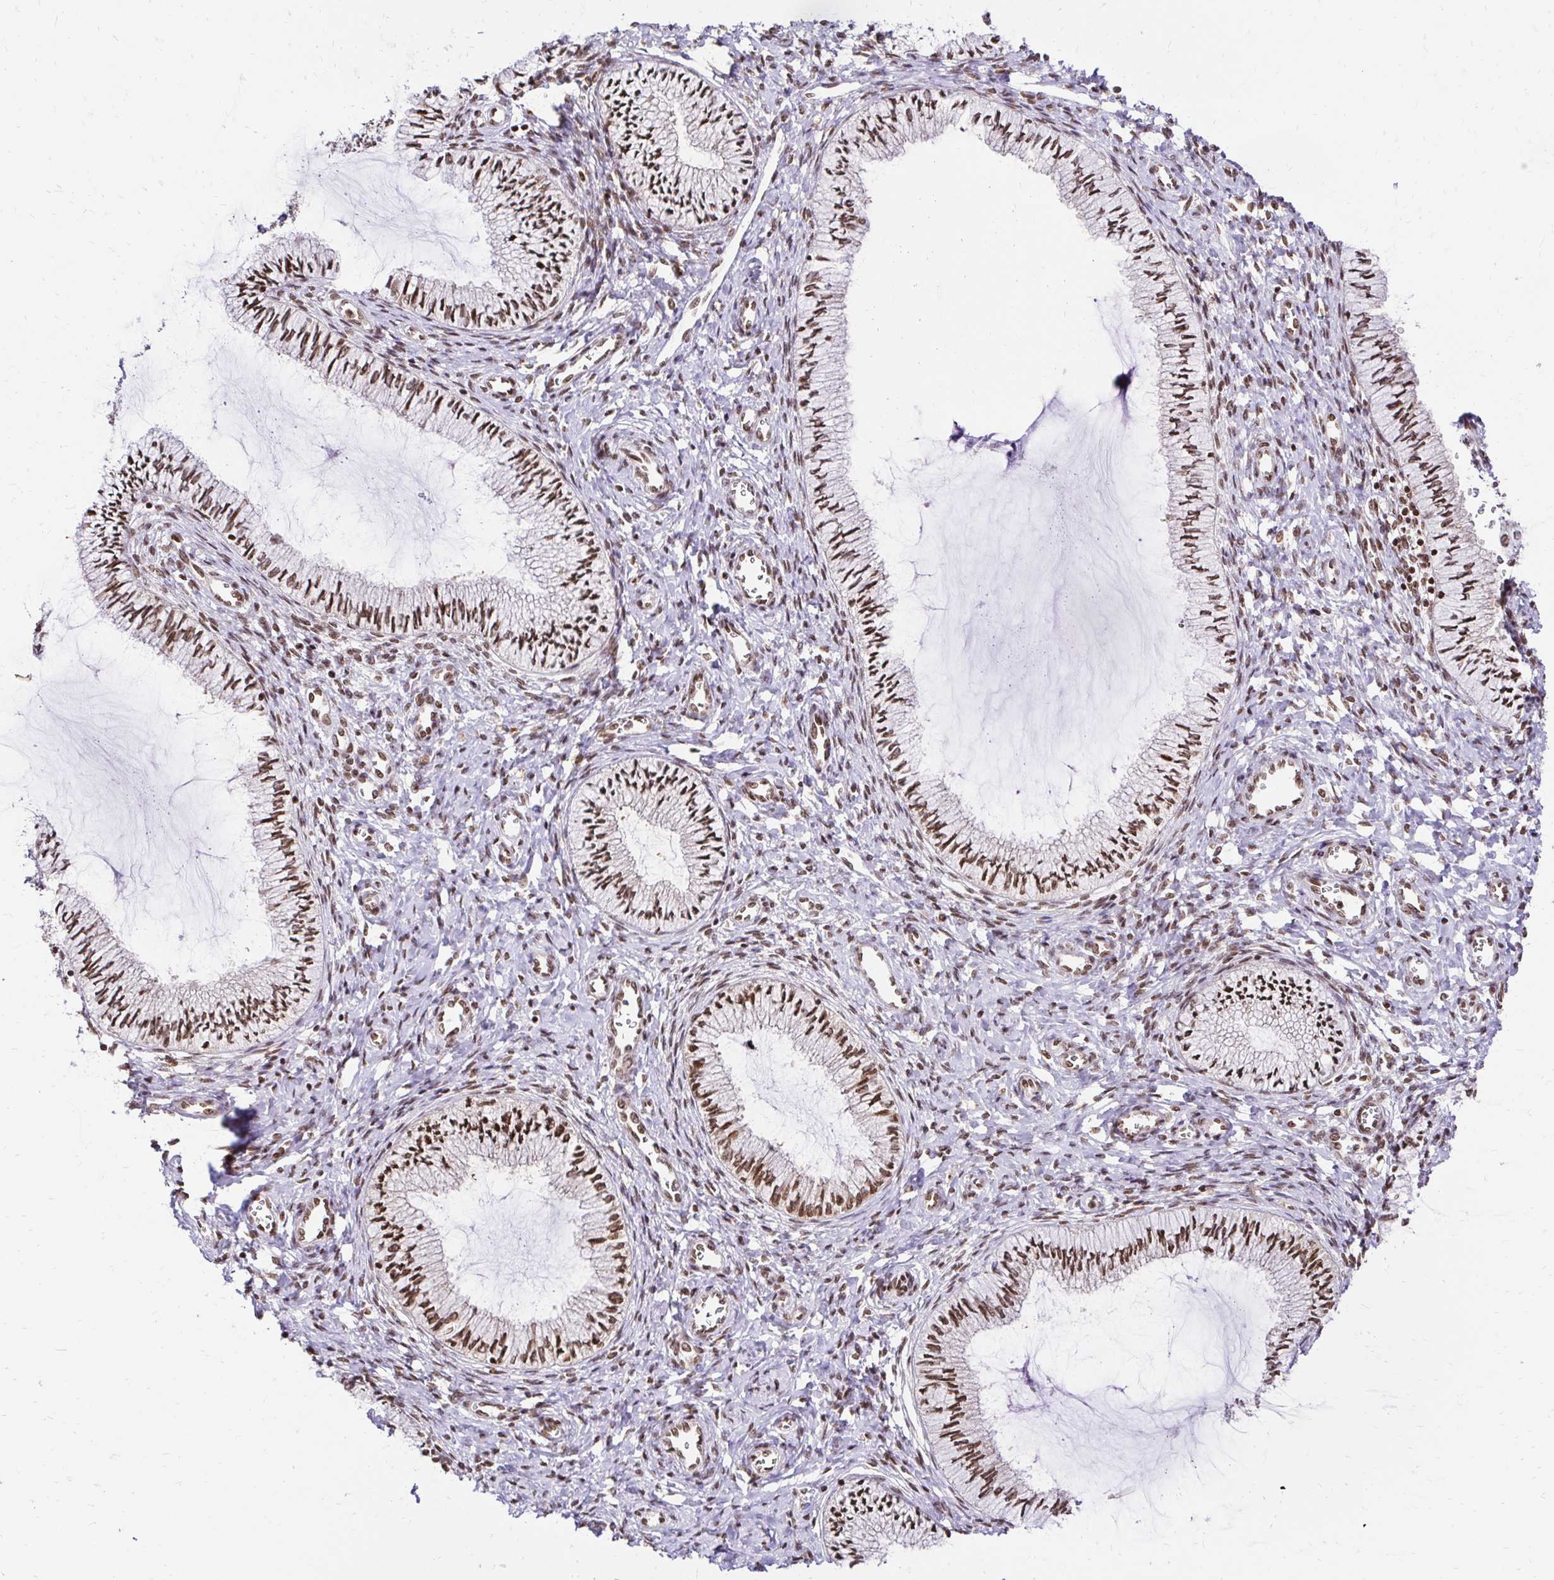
{"staining": {"intensity": "strong", "quantity": "25%-75%", "location": "nuclear"}, "tissue": "cervix", "cell_type": "Glandular cells", "image_type": "normal", "snomed": [{"axis": "morphology", "description": "Normal tissue, NOS"}, {"axis": "topography", "description": "Cervix"}], "caption": "Strong nuclear protein expression is identified in approximately 25%-75% of glandular cells in cervix. (DAB (3,3'-diaminobenzidine) IHC, brown staining for protein, blue staining for nuclei).", "gene": "GLYR1", "patient": {"sex": "female", "age": 24}}